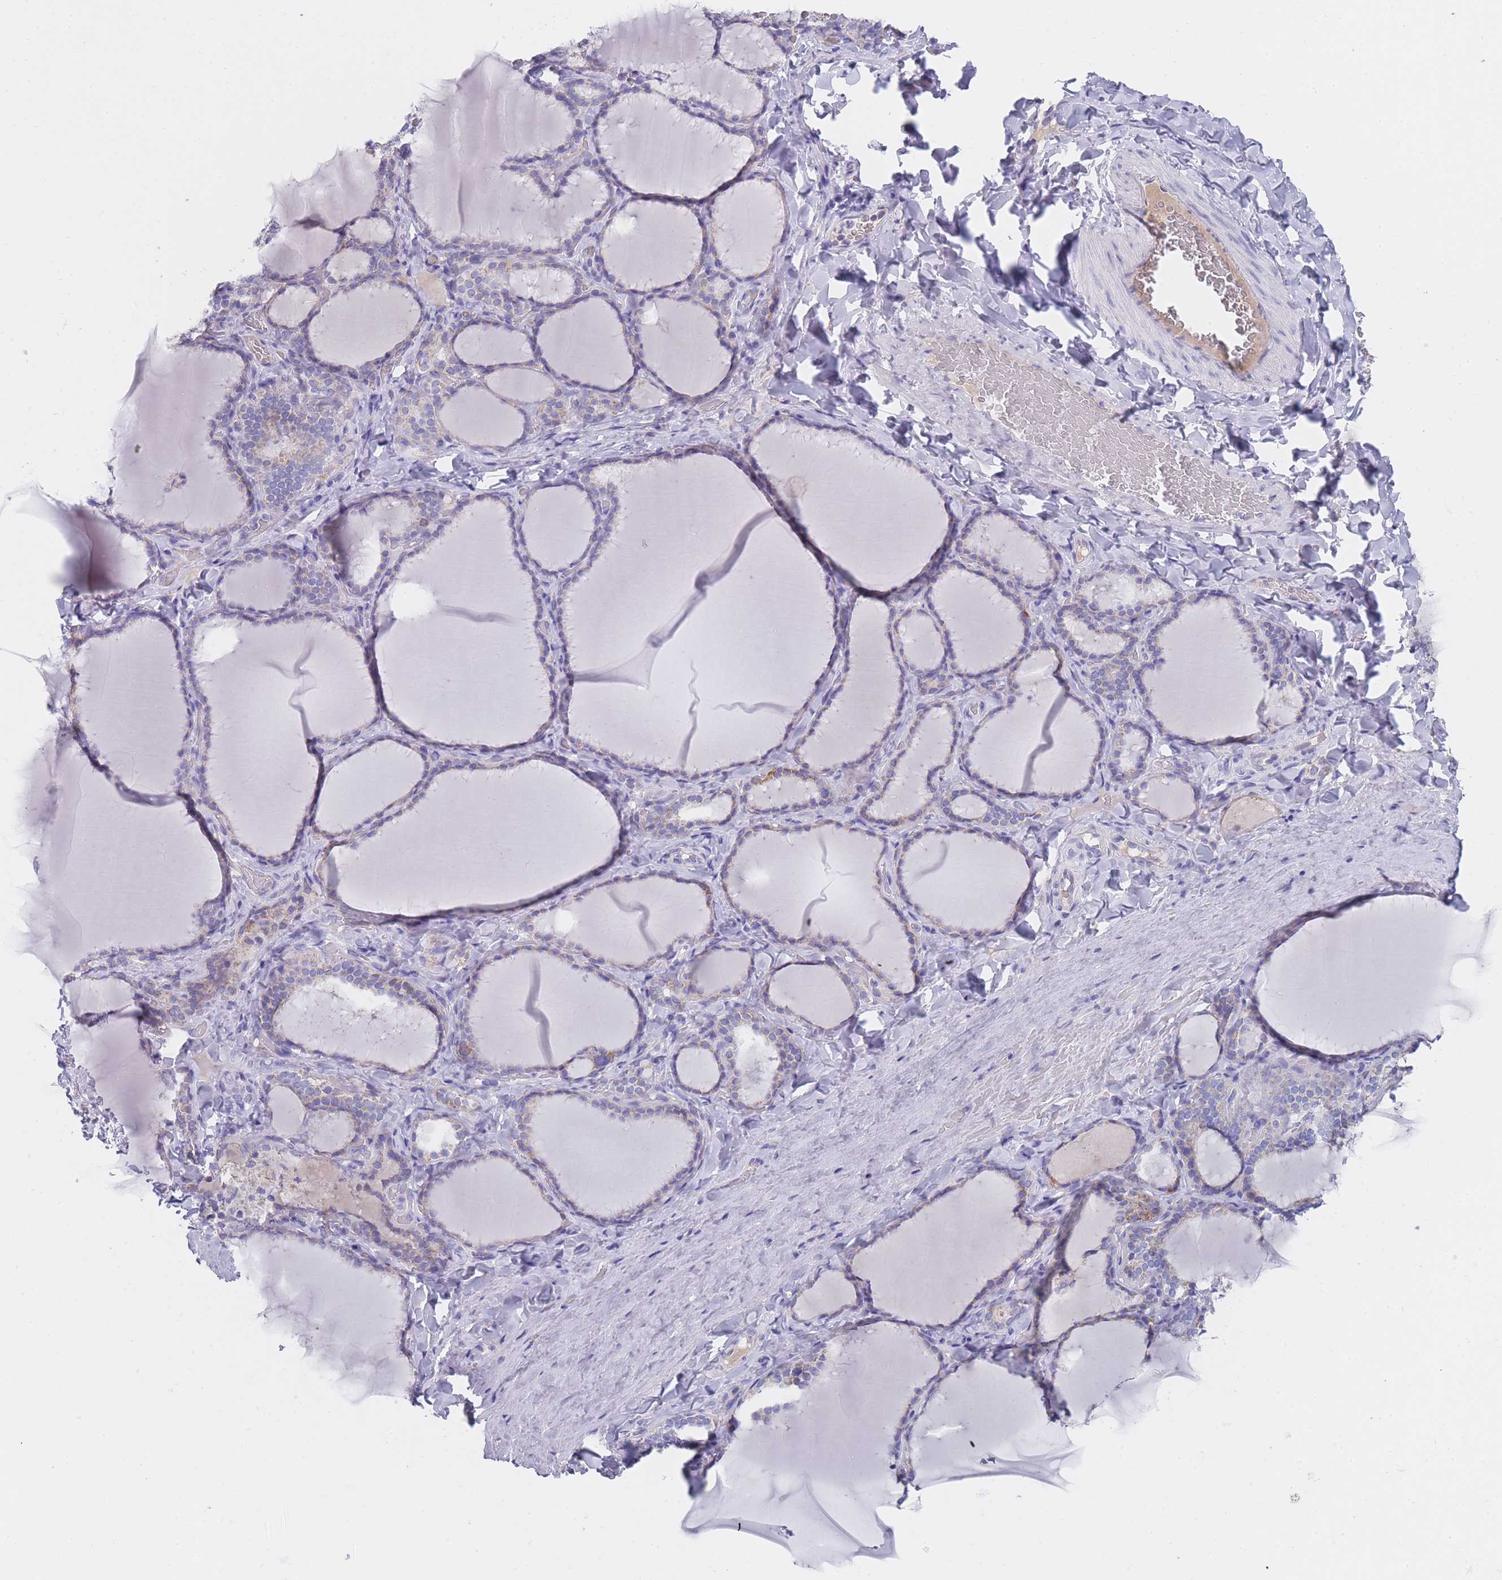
{"staining": {"intensity": "moderate", "quantity": "<25%", "location": "cytoplasmic/membranous"}, "tissue": "thyroid gland", "cell_type": "Glandular cells", "image_type": "normal", "snomed": [{"axis": "morphology", "description": "Normal tissue, NOS"}, {"axis": "topography", "description": "Thyroid gland"}], "caption": "DAB immunohistochemical staining of unremarkable thyroid gland shows moderate cytoplasmic/membranous protein staining in approximately <25% of glandular cells. (DAB (3,3'-diaminobenzidine) IHC, brown staining for protein, blue staining for nuclei).", "gene": "MRPS14", "patient": {"sex": "female", "age": 31}}